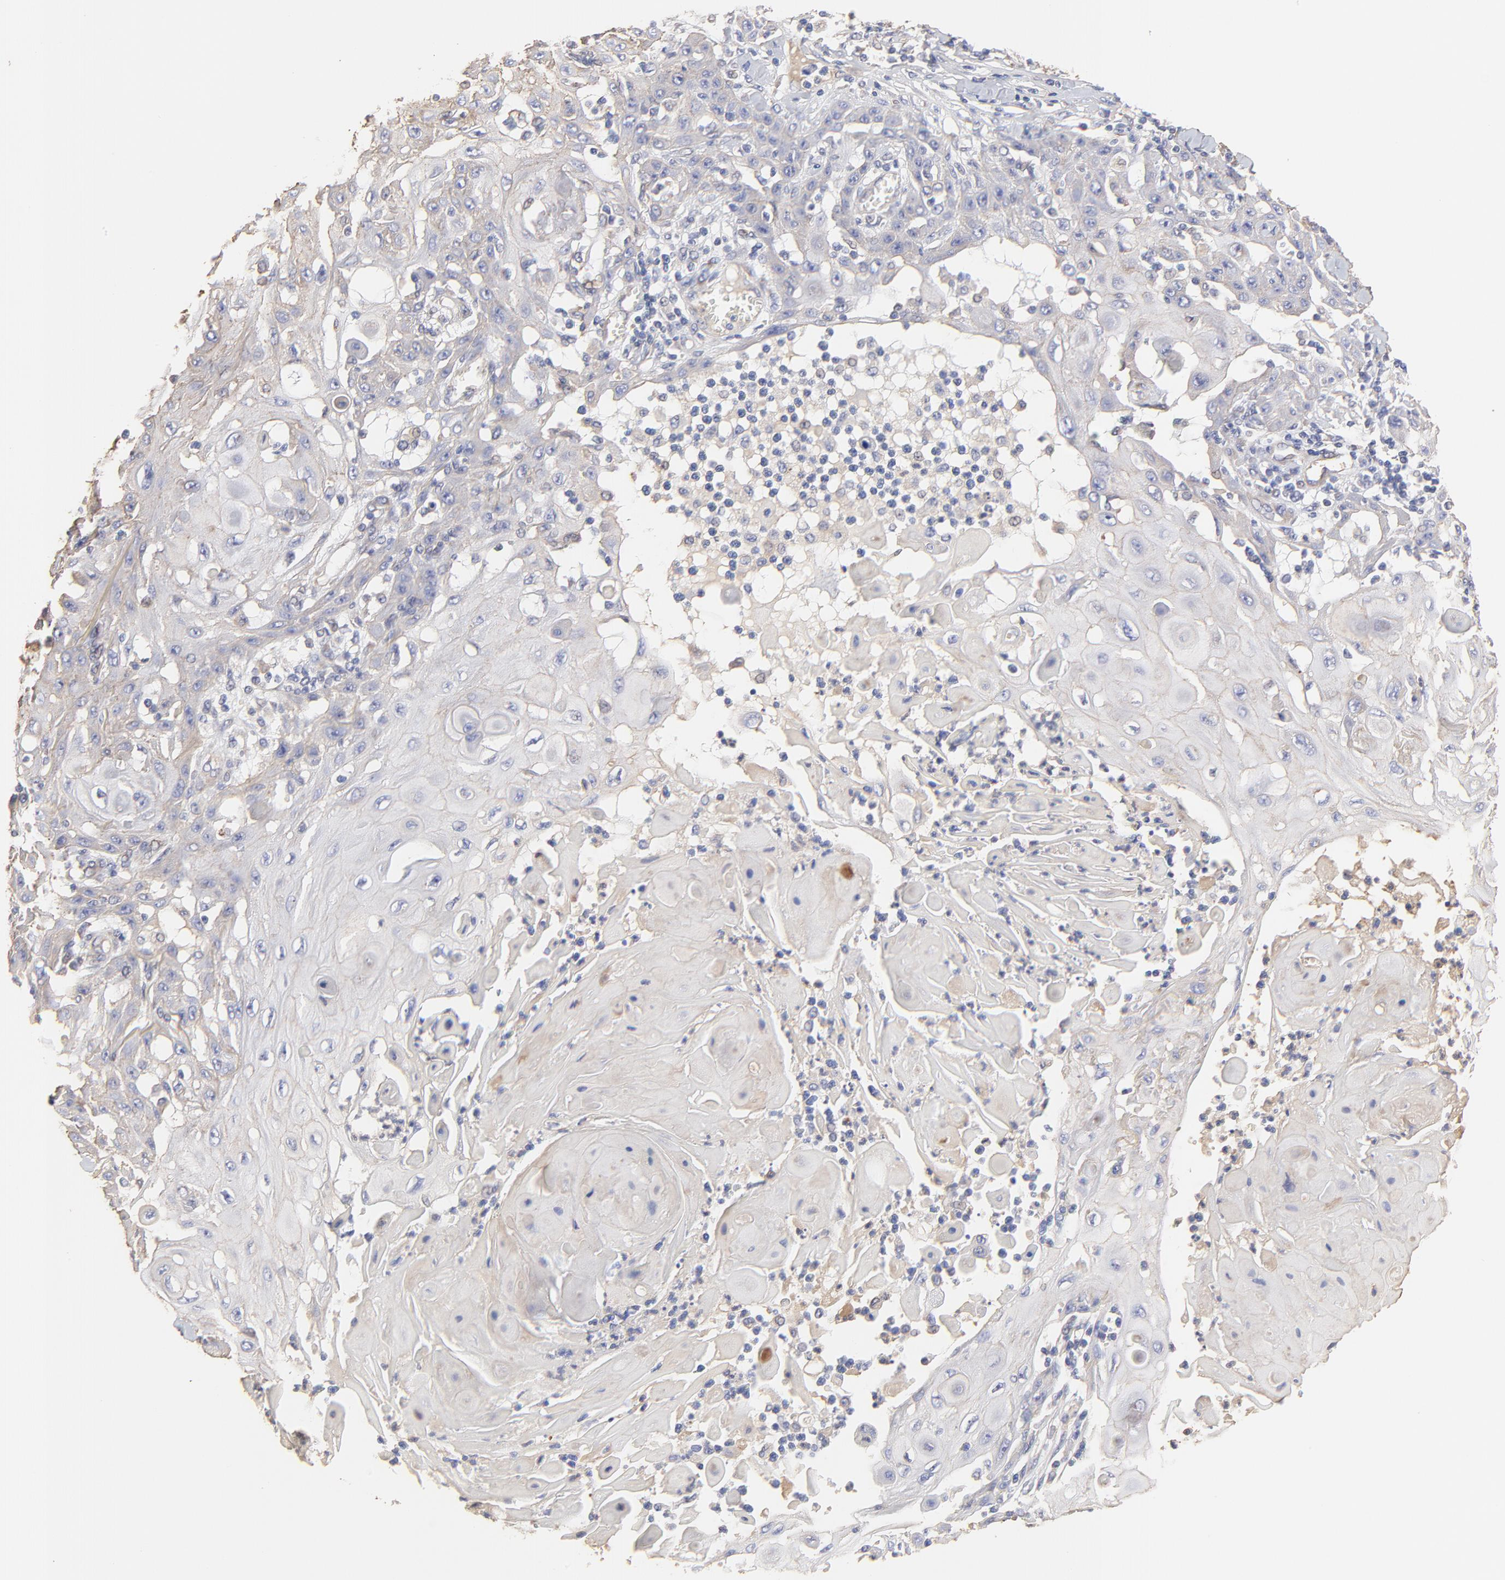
{"staining": {"intensity": "negative", "quantity": "none", "location": "none"}, "tissue": "skin cancer", "cell_type": "Tumor cells", "image_type": "cancer", "snomed": [{"axis": "morphology", "description": "Squamous cell carcinoma, NOS"}, {"axis": "topography", "description": "Skin"}], "caption": "IHC of skin squamous cell carcinoma reveals no positivity in tumor cells.", "gene": "LRCH2", "patient": {"sex": "male", "age": 24}}